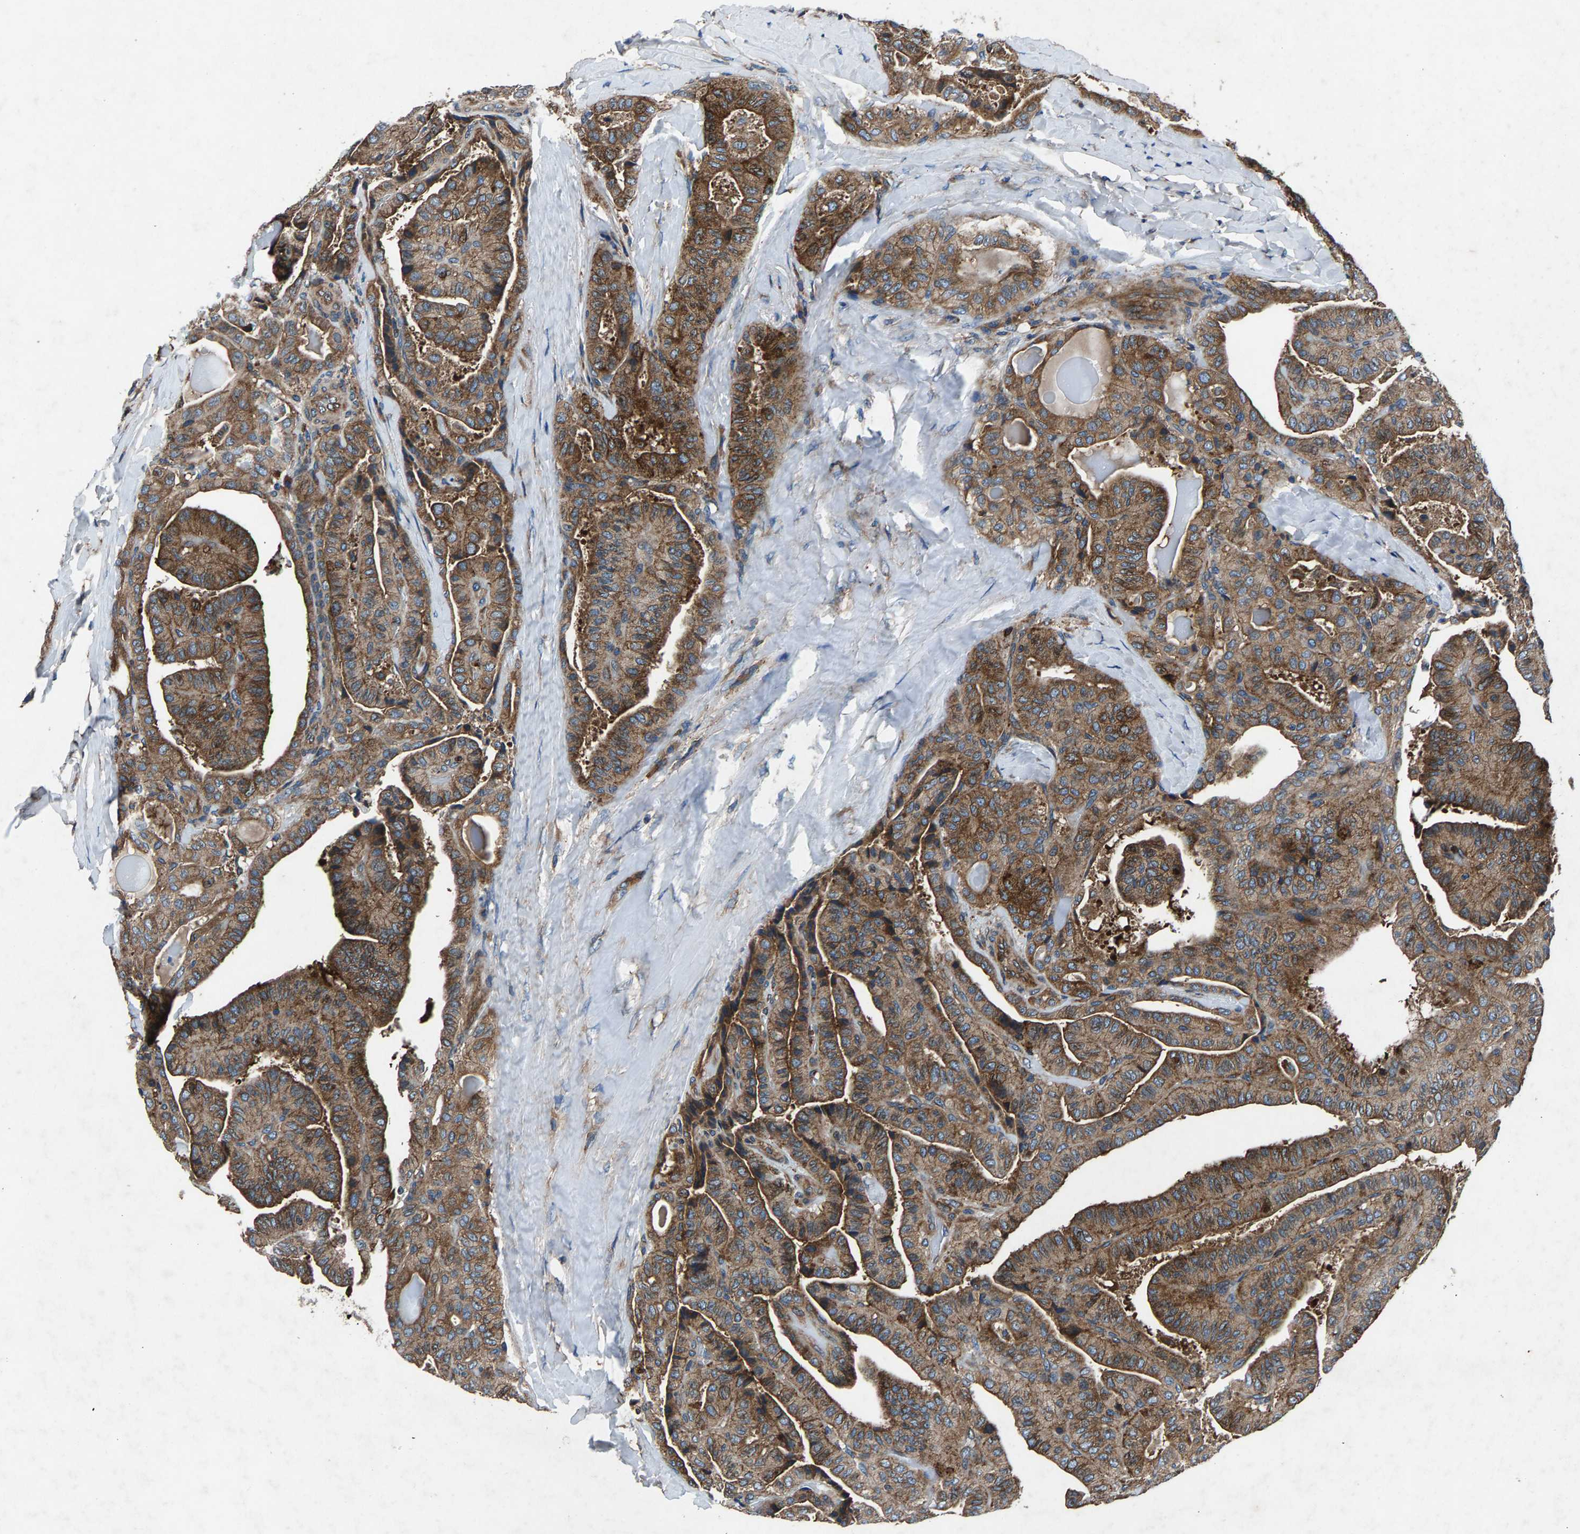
{"staining": {"intensity": "weak", "quantity": ">75%", "location": "cytoplasmic/membranous"}, "tissue": "thyroid cancer", "cell_type": "Tumor cells", "image_type": "cancer", "snomed": [{"axis": "morphology", "description": "Papillary adenocarcinoma, NOS"}, {"axis": "topography", "description": "Thyroid gland"}], "caption": "IHC image of human papillary adenocarcinoma (thyroid) stained for a protein (brown), which reveals low levels of weak cytoplasmic/membranous expression in approximately >75% of tumor cells.", "gene": "LPCAT1", "patient": {"sex": "male", "age": 77}}